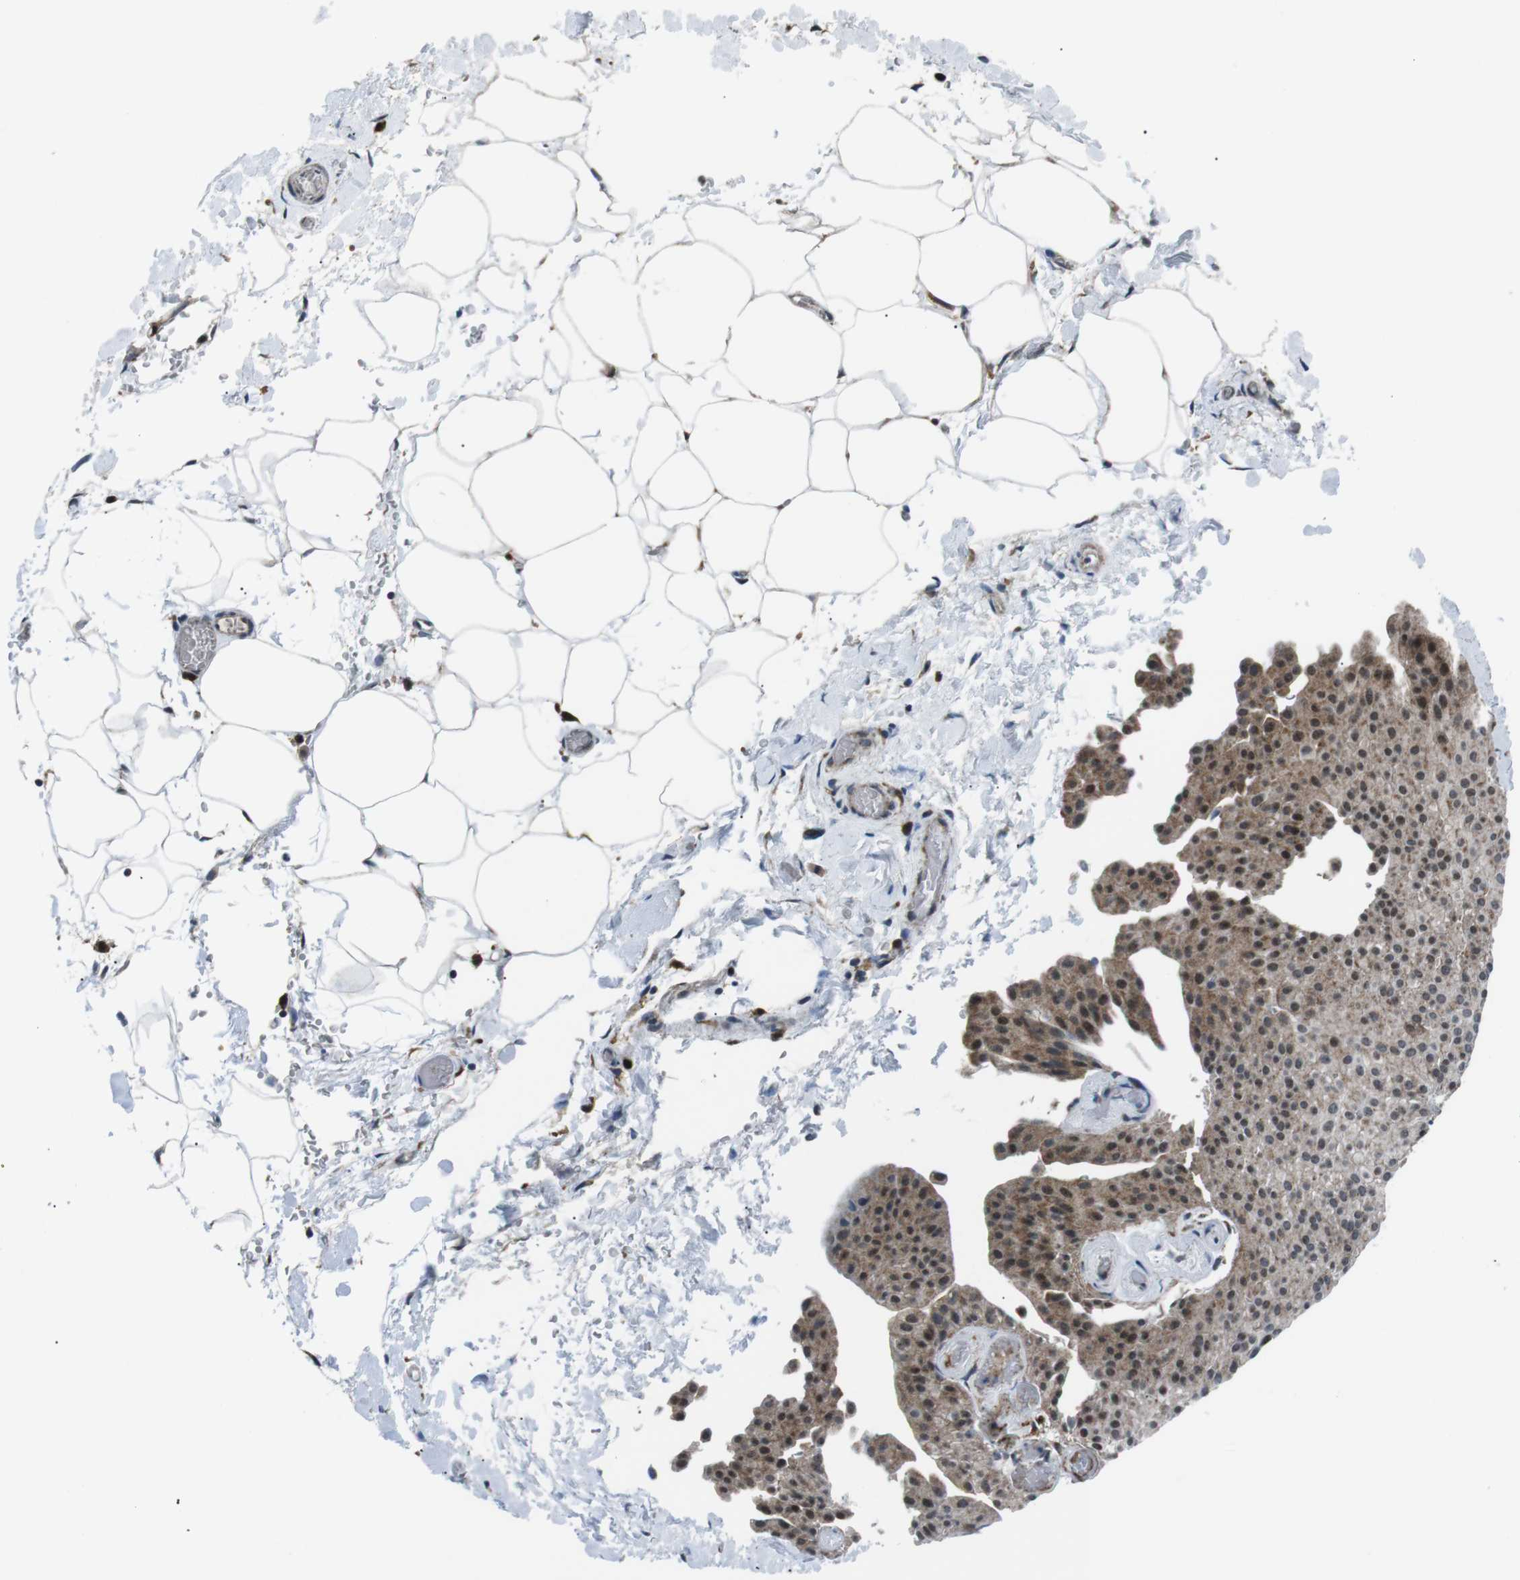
{"staining": {"intensity": "moderate", "quantity": ">75%", "location": "cytoplasmic/membranous"}, "tissue": "urothelial cancer", "cell_type": "Tumor cells", "image_type": "cancer", "snomed": [{"axis": "morphology", "description": "Urothelial carcinoma, Low grade"}, {"axis": "topography", "description": "Urinary bladder"}], "caption": "Moderate cytoplasmic/membranous expression for a protein is seen in approximately >75% of tumor cells of urothelial cancer using immunohistochemistry.", "gene": "BLNK", "patient": {"sex": "female", "age": 60}}